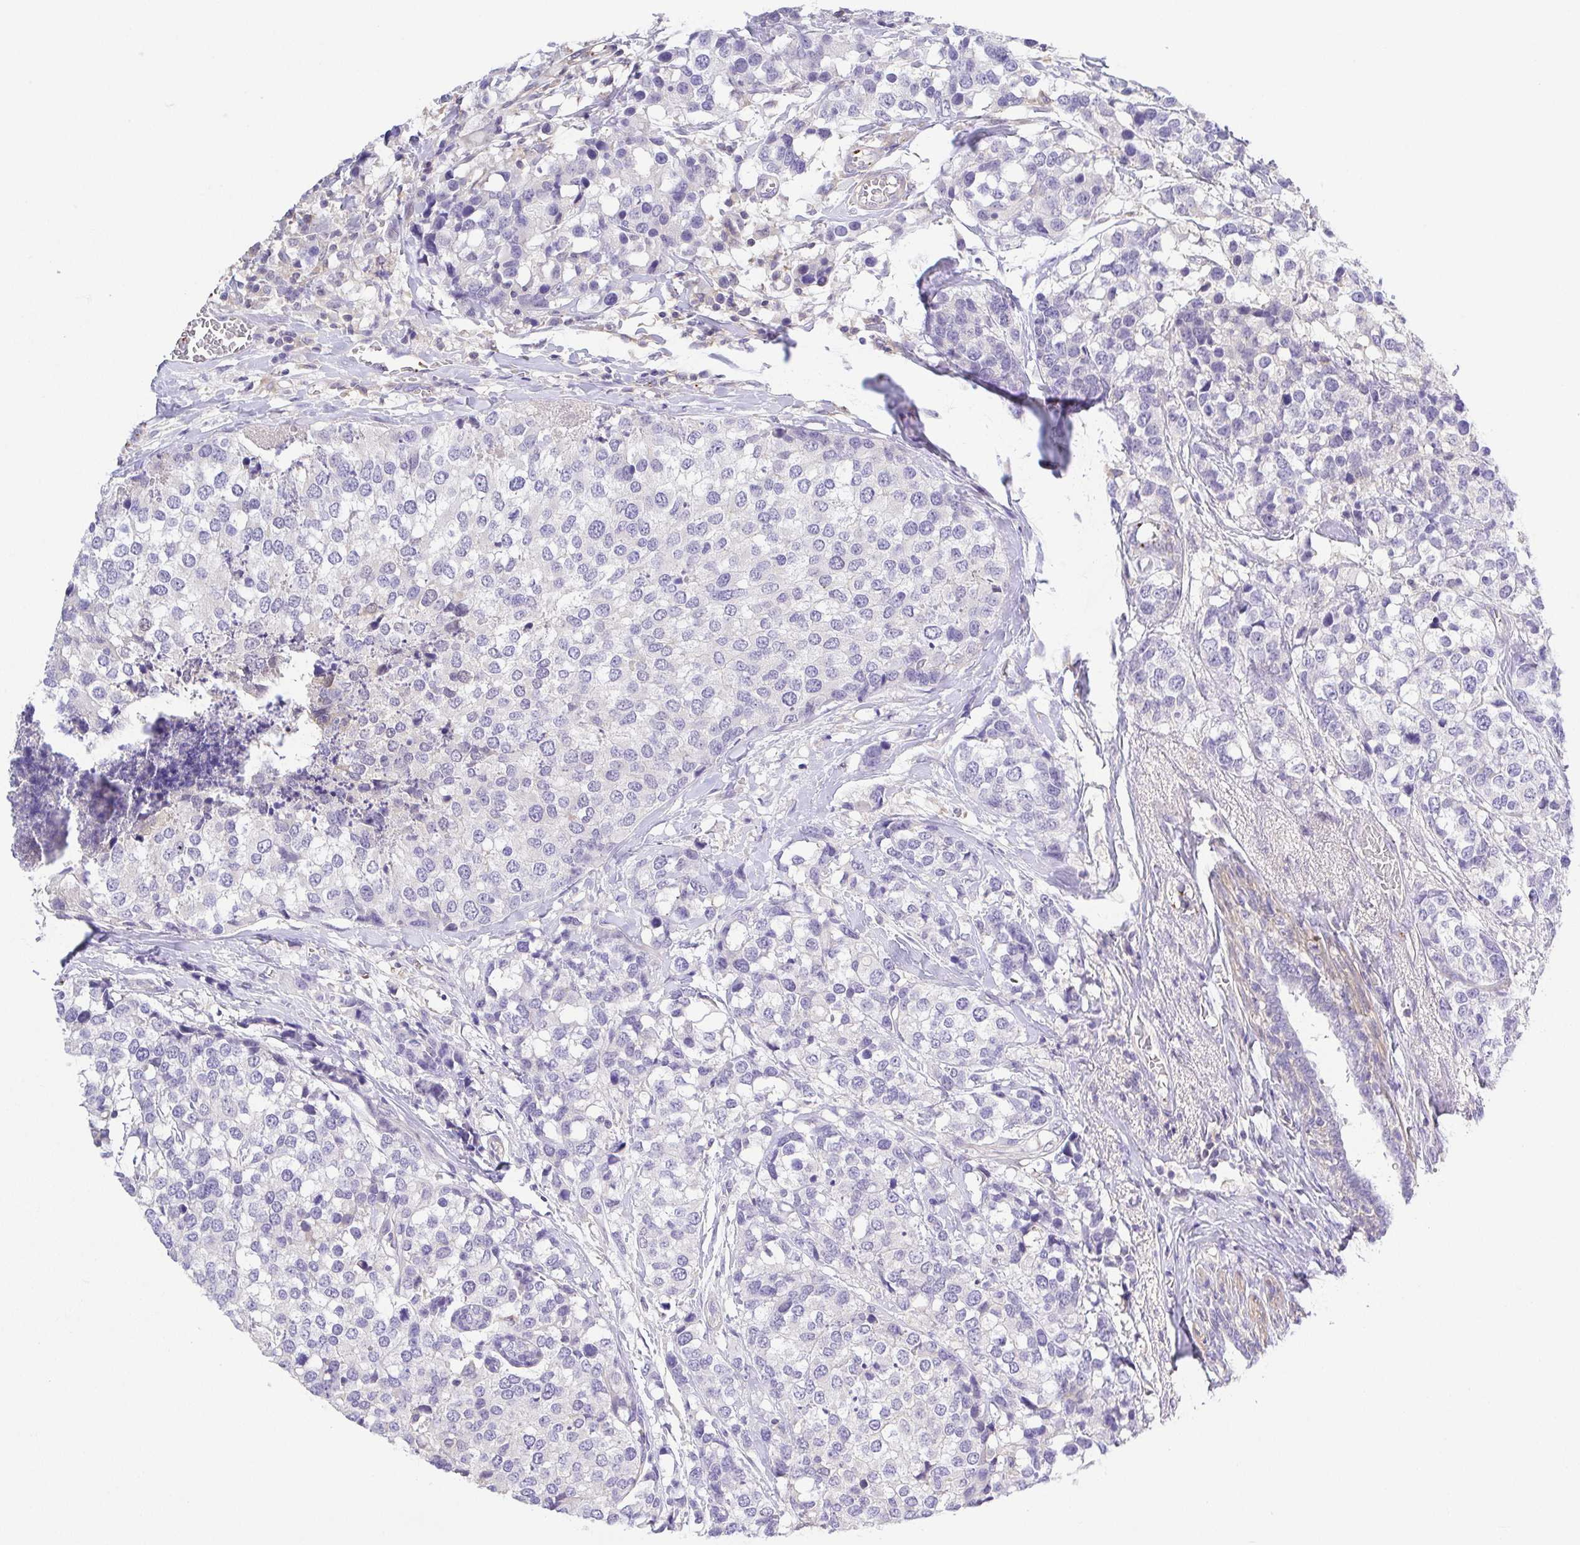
{"staining": {"intensity": "negative", "quantity": "none", "location": "none"}, "tissue": "breast cancer", "cell_type": "Tumor cells", "image_type": "cancer", "snomed": [{"axis": "morphology", "description": "Lobular carcinoma"}, {"axis": "topography", "description": "Breast"}], "caption": "Immunohistochemistry (IHC) image of neoplastic tissue: breast lobular carcinoma stained with DAB (3,3'-diaminobenzidine) shows no significant protein staining in tumor cells.", "gene": "PRR14L", "patient": {"sex": "female", "age": 59}}